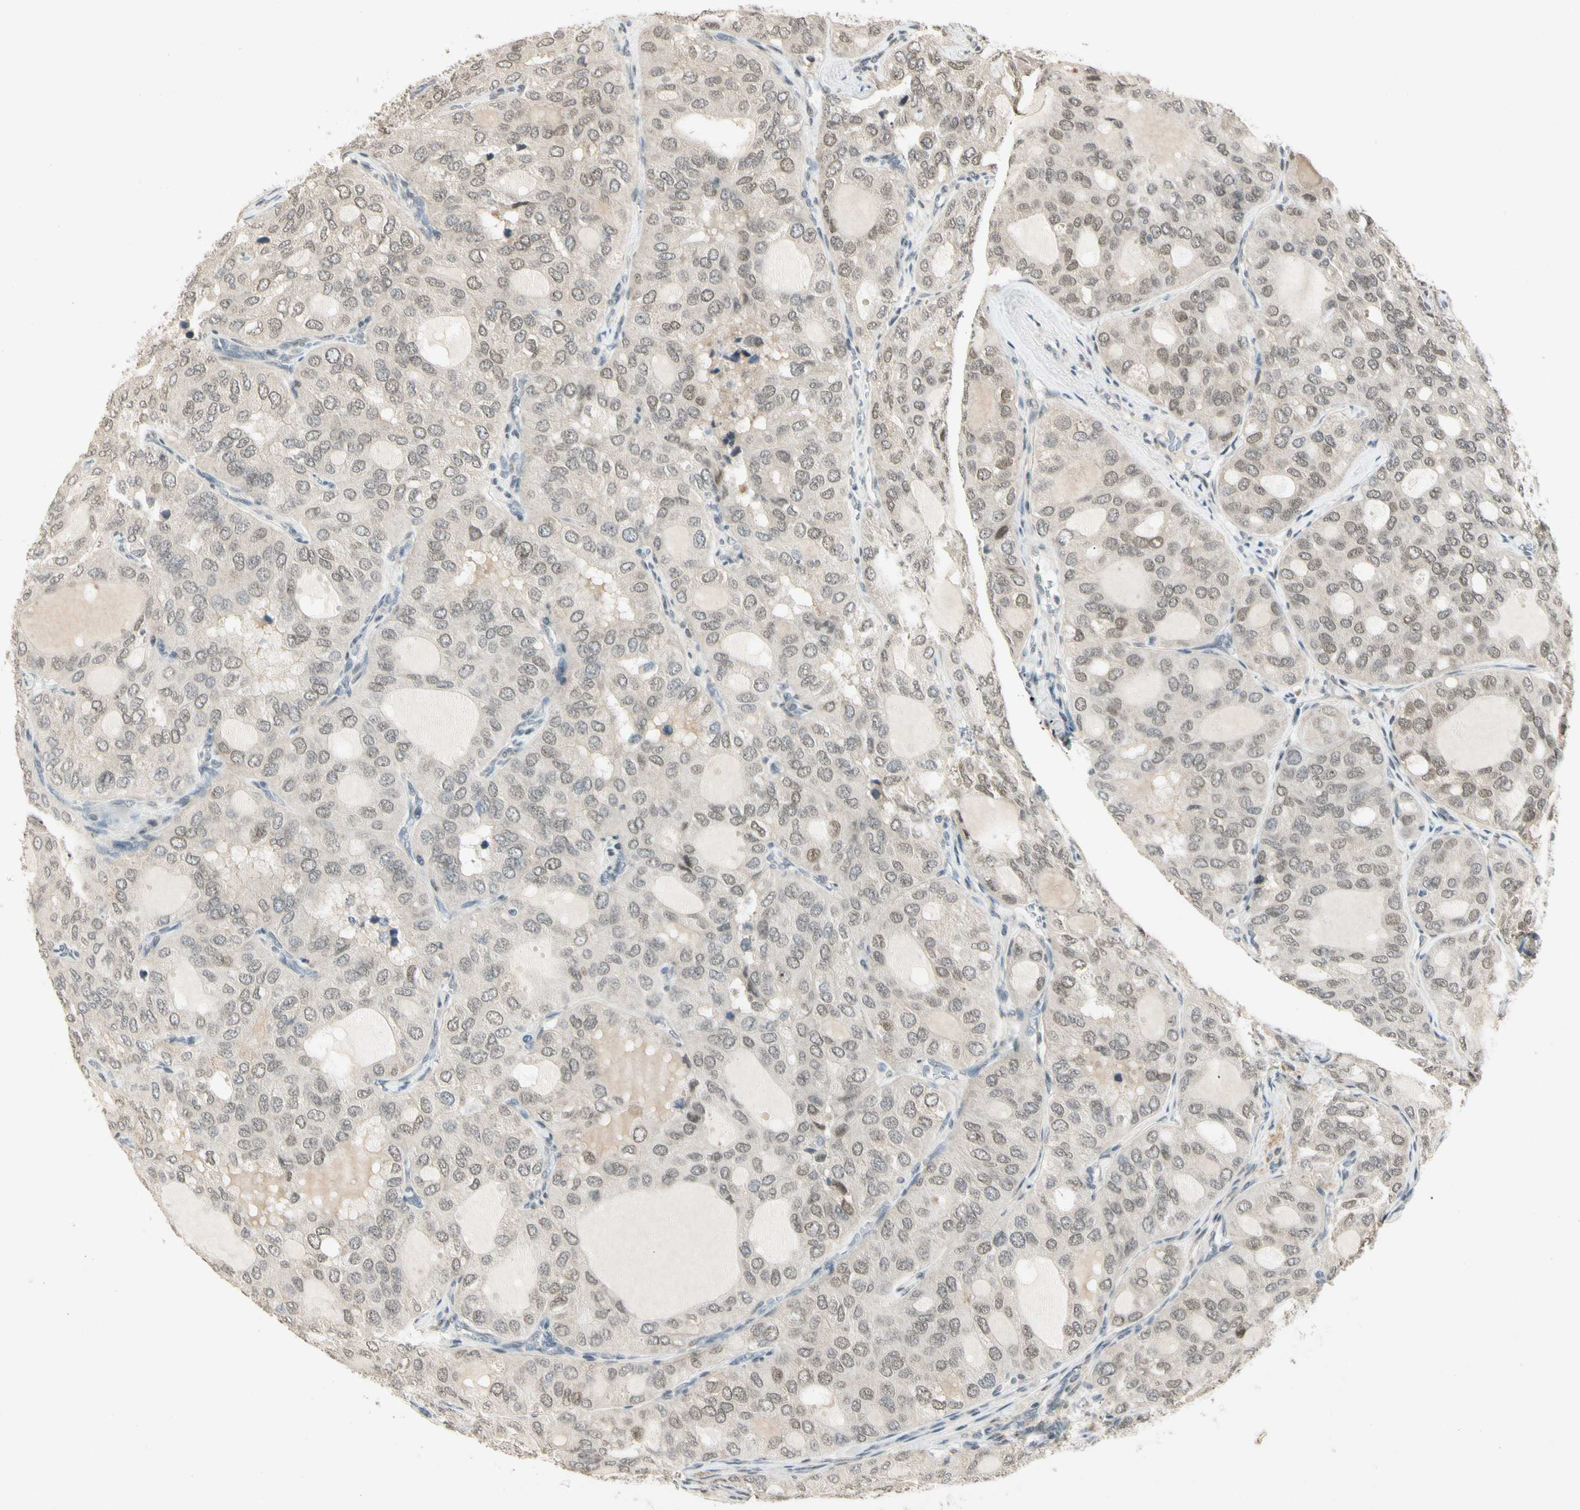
{"staining": {"intensity": "weak", "quantity": ">75%", "location": "nuclear"}, "tissue": "thyroid cancer", "cell_type": "Tumor cells", "image_type": "cancer", "snomed": [{"axis": "morphology", "description": "Follicular adenoma carcinoma, NOS"}, {"axis": "topography", "description": "Thyroid gland"}], "caption": "High-magnification brightfield microscopy of thyroid cancer (follicular adenoma carcinoma) stained with DAB (brown) and counterstained with hematoxylin (blue). tumor cells exhibit weak nuclear expression is seen in about>75% of cells.", "gene": "ZBTB4", "patient": {"sex": "male", "age": 75}}